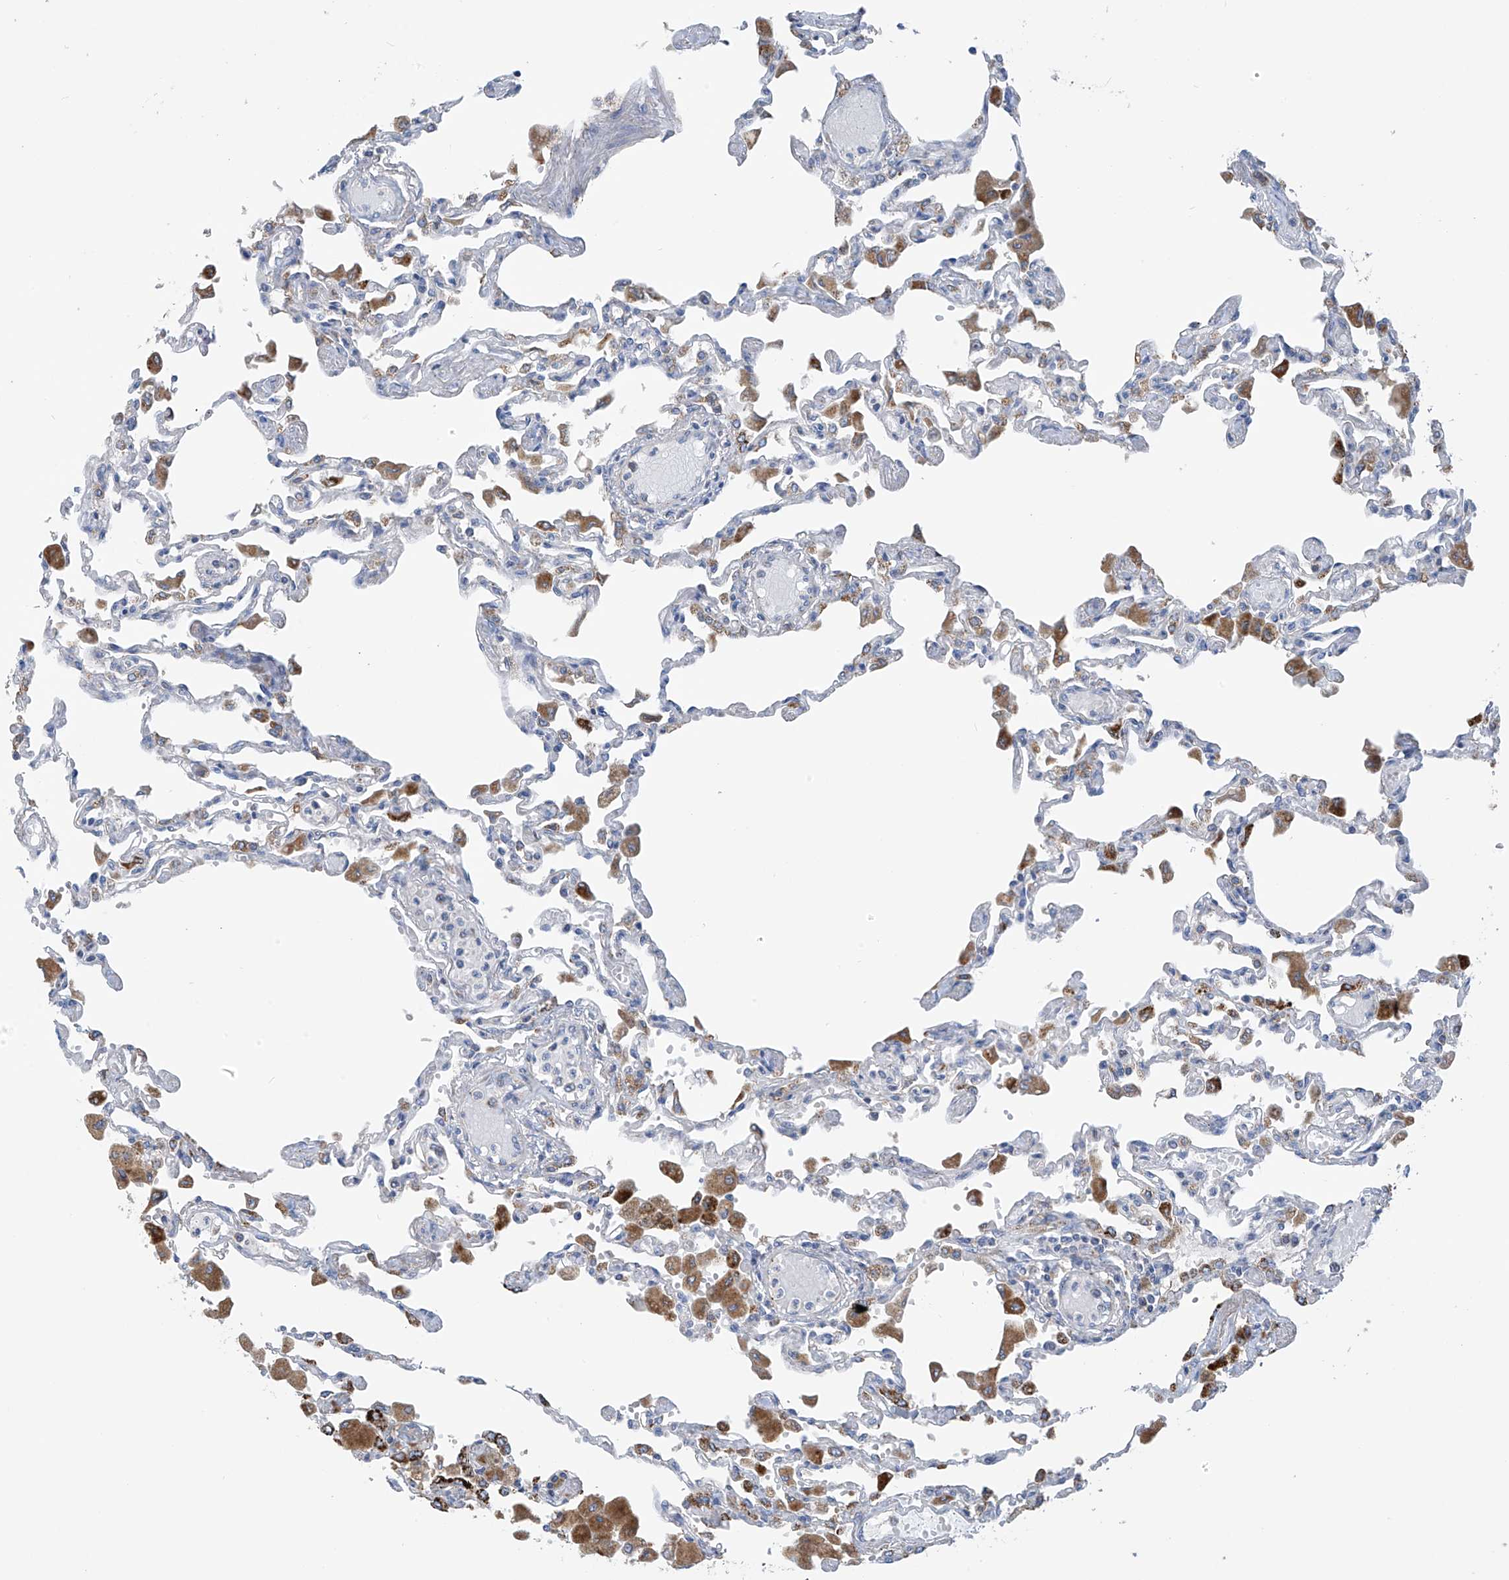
{"staining": {"intensity": "negative", "quantity": "none", "location": "none"}, "tissue": "lung", "cell_type": "Alveolar cells", "image_type": "normal", "snomed": [{"axis": "morphology", "description": "Normal tissue, NOS"}, {"axis": "topography", "description": "Bronchus"}, {"axis": "topography", "description": "Lung"}], "caption": "DAB immunohistochemical staining of normal human lung displays no significant expression in alveolar cells. The staining is performed using DAB (3,3'-diaminobenzidine) brown chromogen with nuclei counter-stained in using hematoxylin.", "gene": "SYN3", "patient": {"sex": "female", "age": 49}}